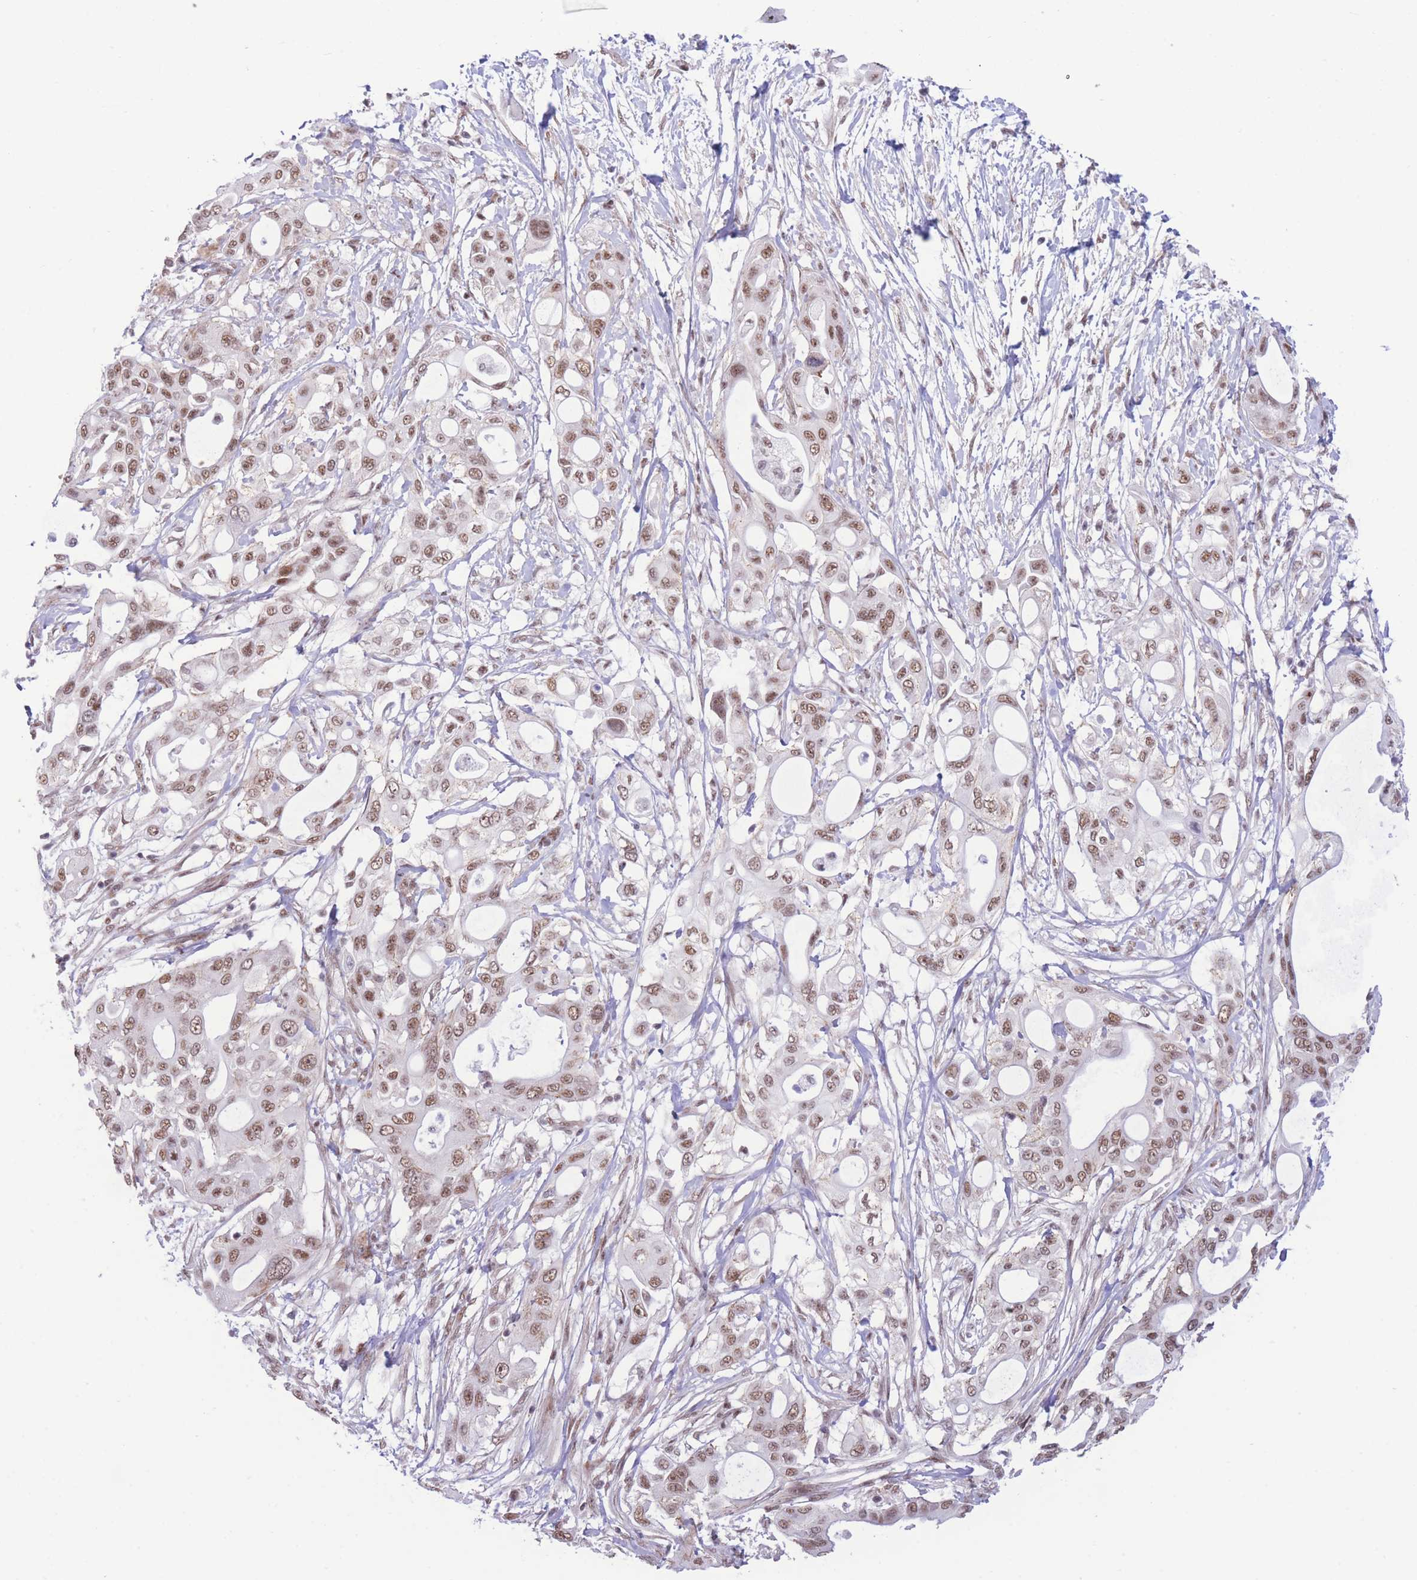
{"staining": {"intensity": "moderate", "quantity": ">75%", "location": "nuclear"}, "tissue": "pancreatic cancer", "cell_type": "Tumor cells", "image_type": "cancer", "snomed": [{"axis": "morphology", "description": "Adenocarcinoma, NOS"}, {"axis": "topography", "description": "Pancreas"}], "caption": "Protein staining of pancreatic adenocarcinoma tissue demonstrates moderate nuclear positivity in approximately >75% of tumor cells.", "gene": "PCIF1", "patient": {"sex": "male", "age": 68}}